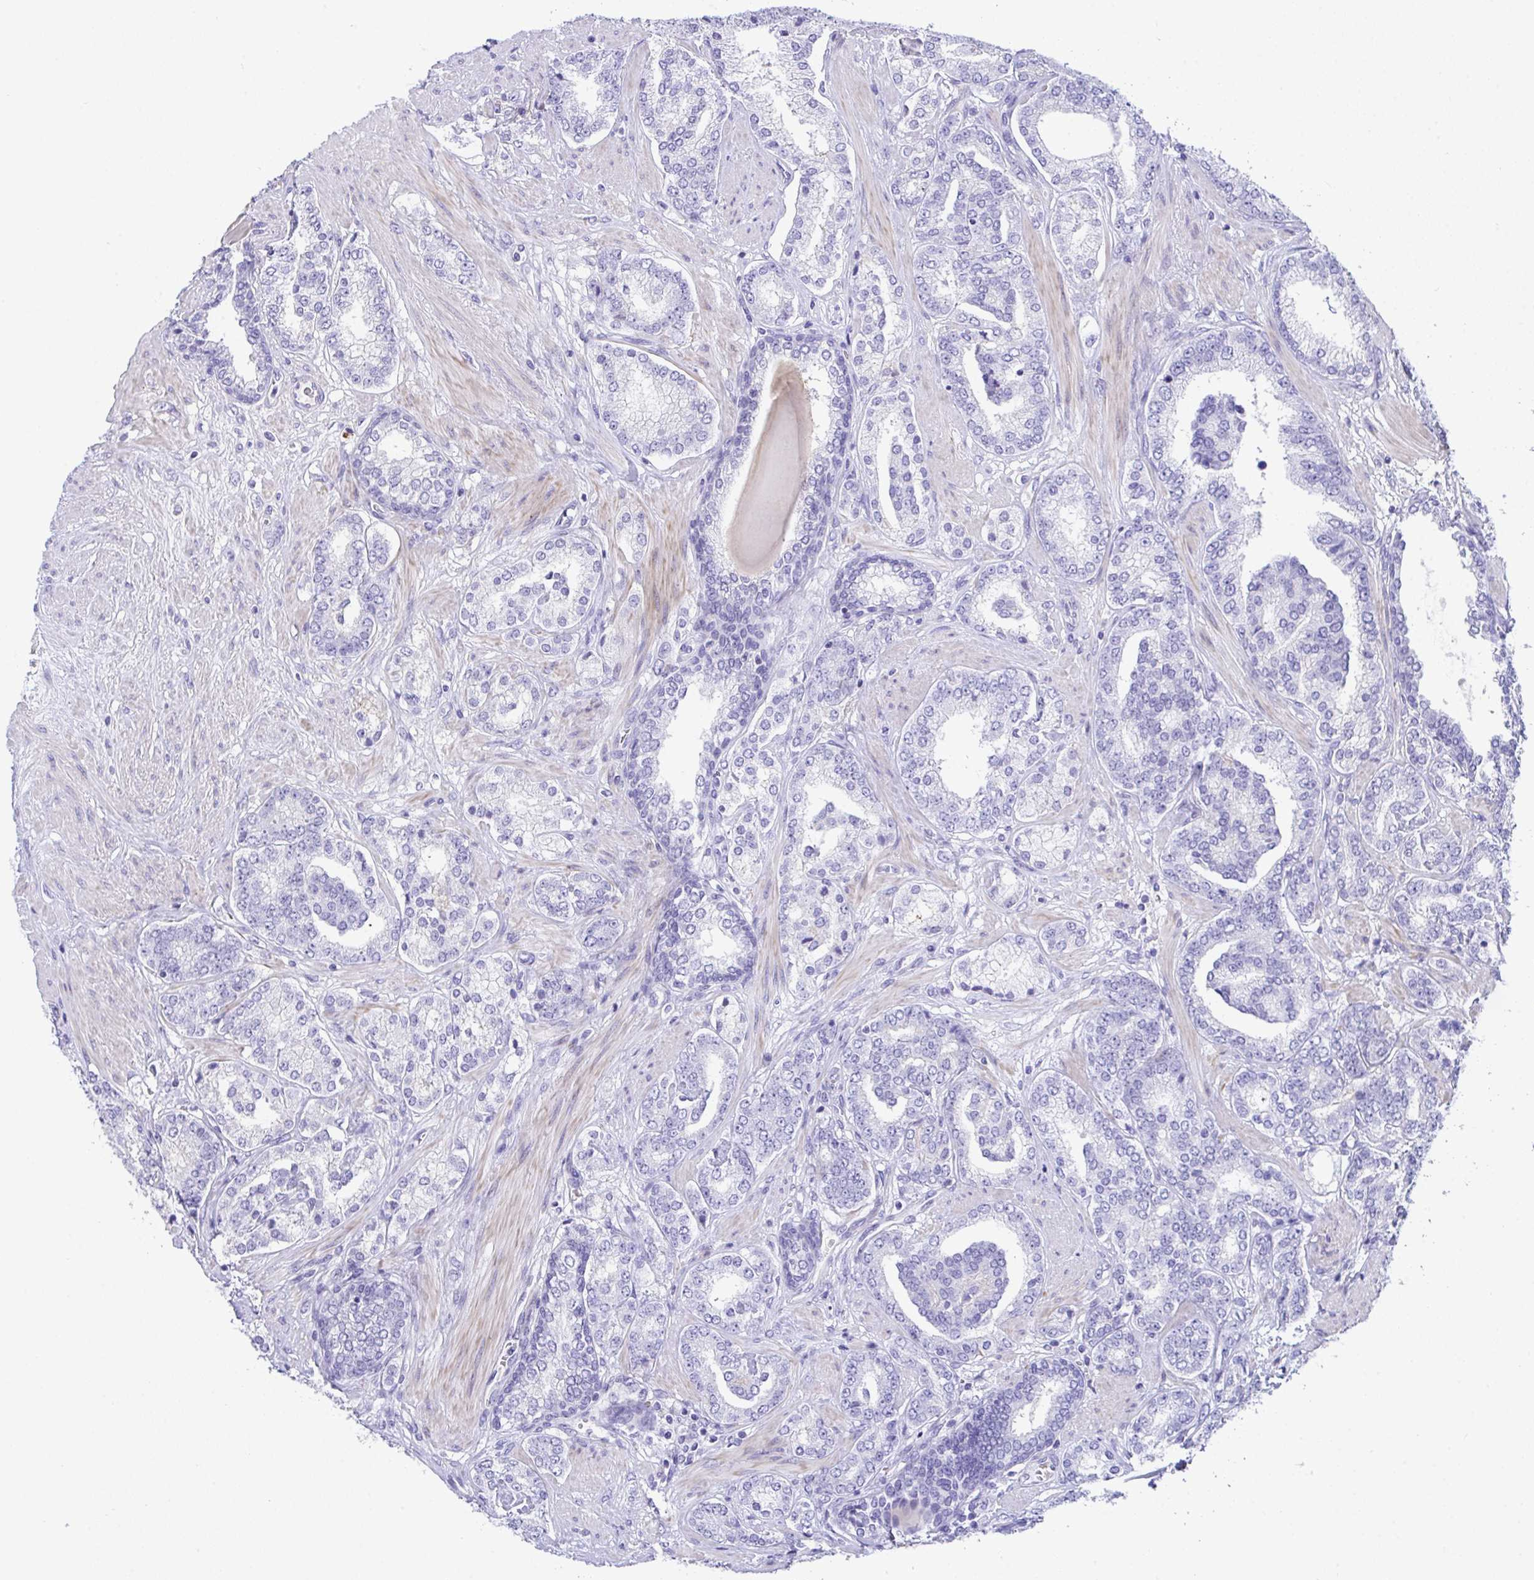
{"staining": {"intensity": "negative", "quantity": "none", "location": "none"}, "tissue": "prostate cancer", "cell_type": "Tumor cells", "image_type": "cancer", "snomed": [{"axis": "morphology", "description": "Adenocarcinoma, High grade"}, {"axis": "topography", "description": "Prostate"}], "caption": "Protein analysis of high-grade adenocarcinoma (prostate) exhibits no significant positivity in tumor cells.", "gene": "KMT2E", "patient": {"sex": "male", "age": 62}}